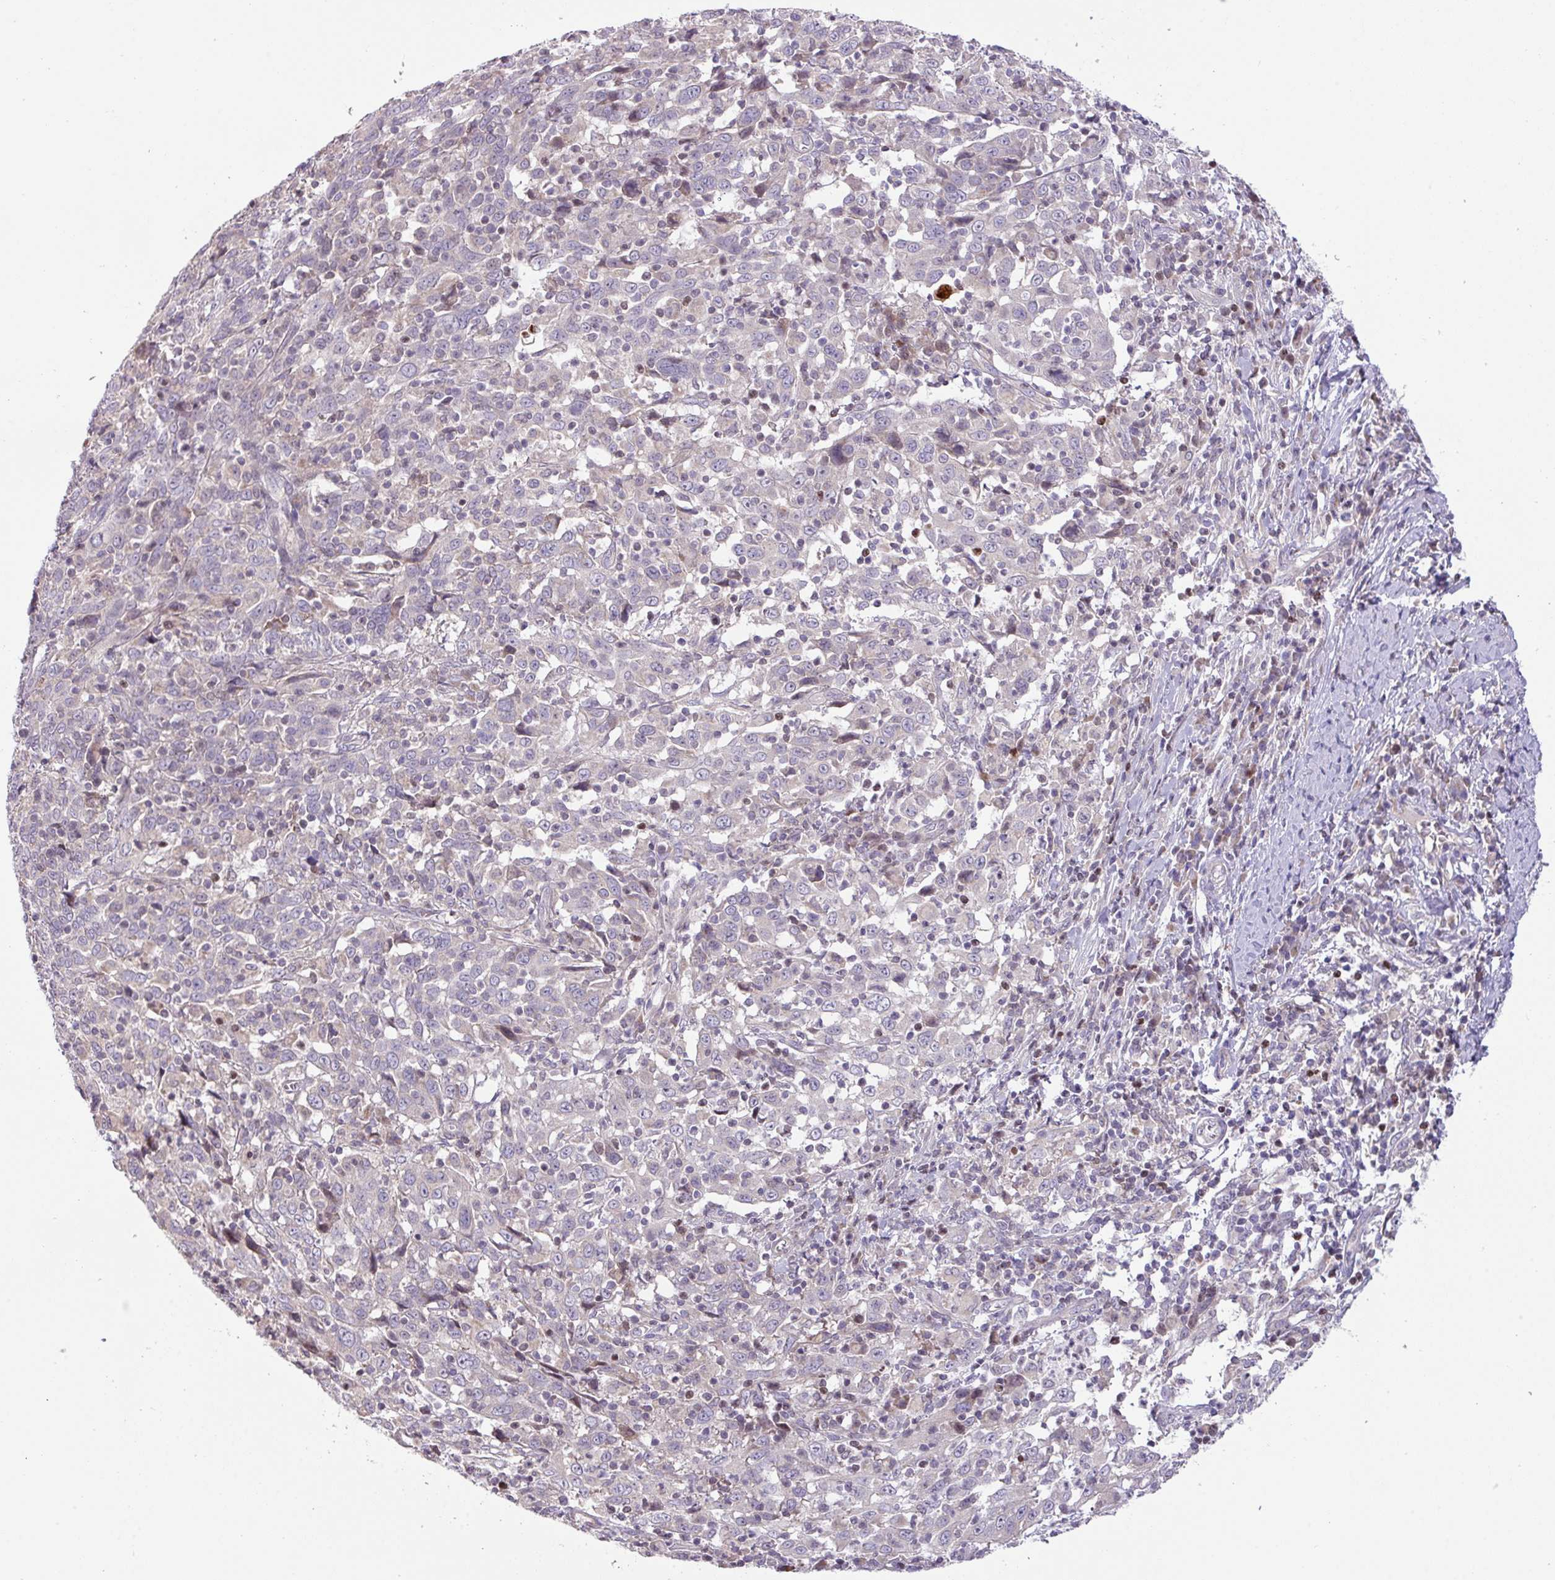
{"staining": {"intensity": "negative", "quantity": "none", "location": "none"}, "tissue": "cervical cancer", "cell_type": "Tumor cells", "image_type": "cancer", "snomed": [{"axis": "morphology", "description": "Squamous cell carcinoma, NOS"}, {"axis": "topography", "description": "Cervix"}], "caption": "A photomicrograph of human cervical cancer is negative for staining in tumor cells. The staining was performed using DAB to visualize the protein expression in brown, while the nuclei were stained in blue with hematoxylin (Magnification: 20x).", "gene": "ZNF394", "patient": {"sex": "female", "age": 46}}